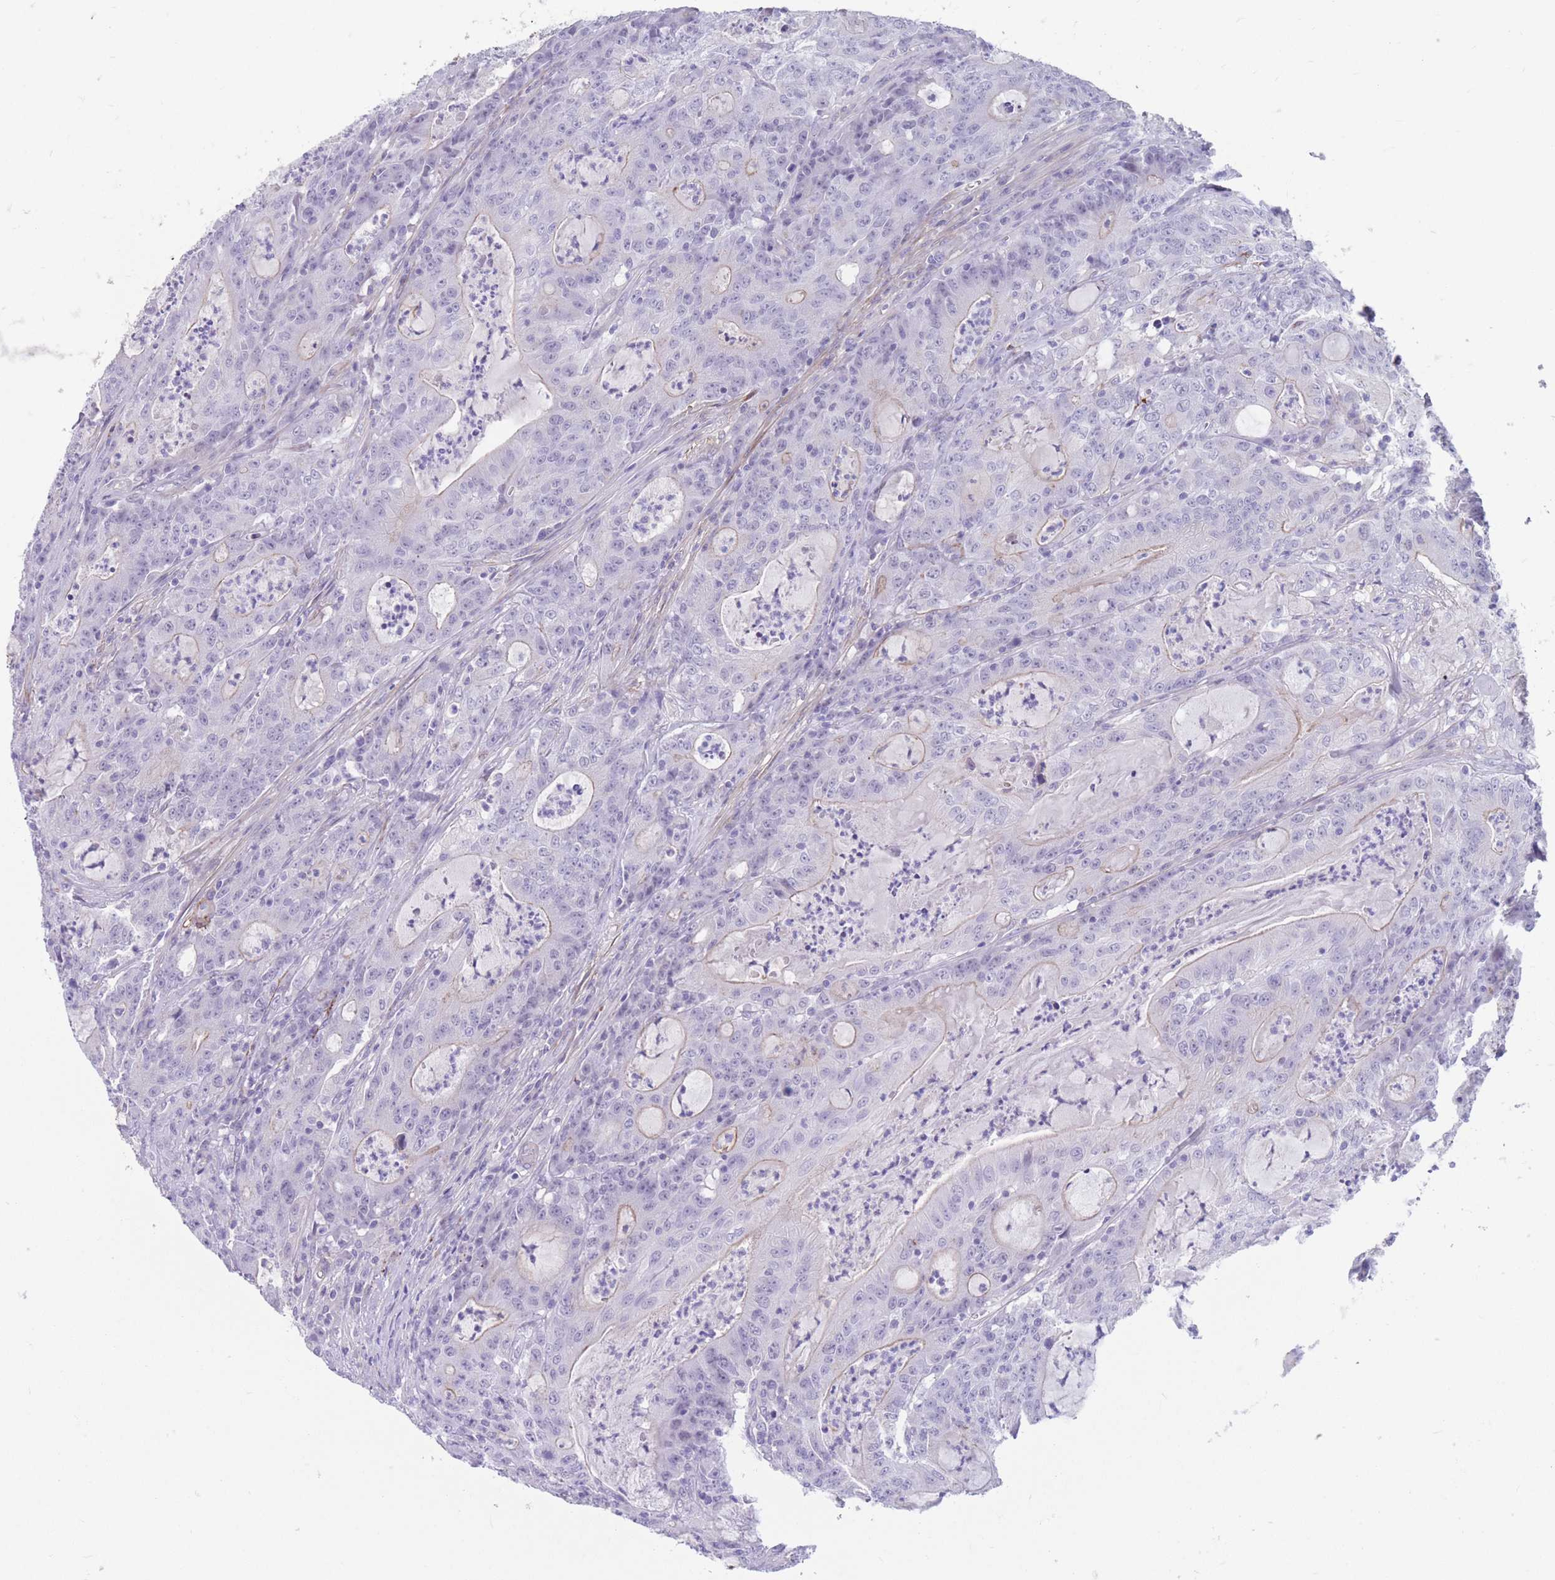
{"staining": {"intensity": "negative", "quantity": "none", "location": "none"}, "tissue": "colorectal cancer", "cell_type": "Tumor cells", "image_type": "cancer", "snomed": [{"axis": "morphology", "description": "Adenocarcinoma, NOS"}, {"axis": "topography", "description": "Colon"}], "caption": "This image is of colorectal cancer (adenocarcinoma) stained with immunohistochemistry (IHC) to label a protein in brown with the nuclei are counter-stained blue. There is no expression in tumor cells.", "gene": "DPYD", "patient": {"sex": "male", "age": 83}}